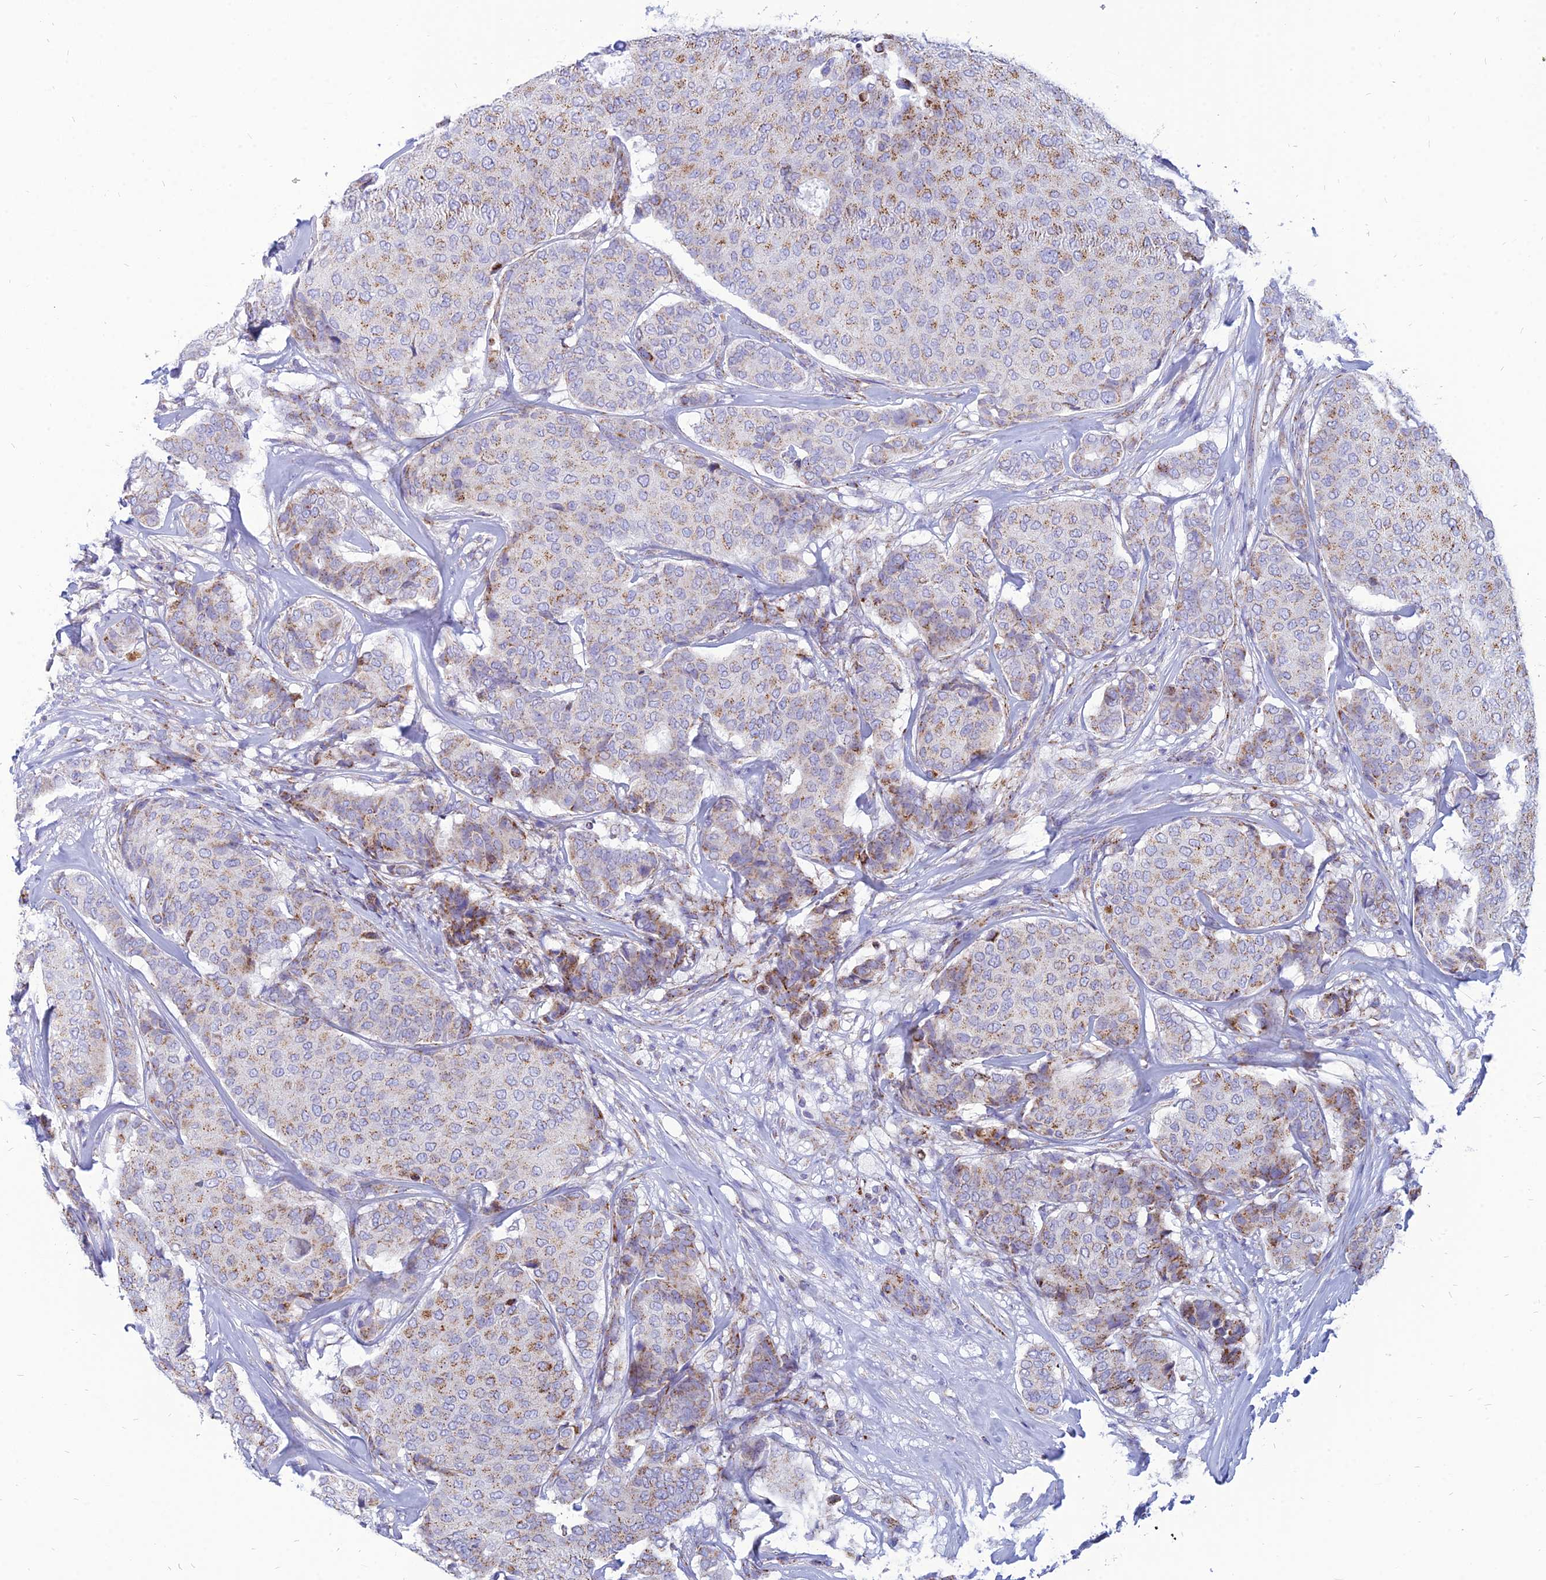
{"staining": {"intensity": "moderate", "quantity": "25%-75%", "location": "cytoplasmic/membranous"}, "tissue": "breast cancer", "cell_type": "Tumor cells", "image_type": "cancer", "snomed": [{"axis": "morphology", "description": "Duct carcinoma"}, {"axis": "topography", "description": "Breast"}], "caption": "Protein expression analysis of human breast cancer (infiltrating ductal carcinoma) reveals moderate cytoplasmic/membranous expression in about 25%-75% of tumor cells.", "gene": "PACC1", "patient": {"sex": "female", "age": 75}}